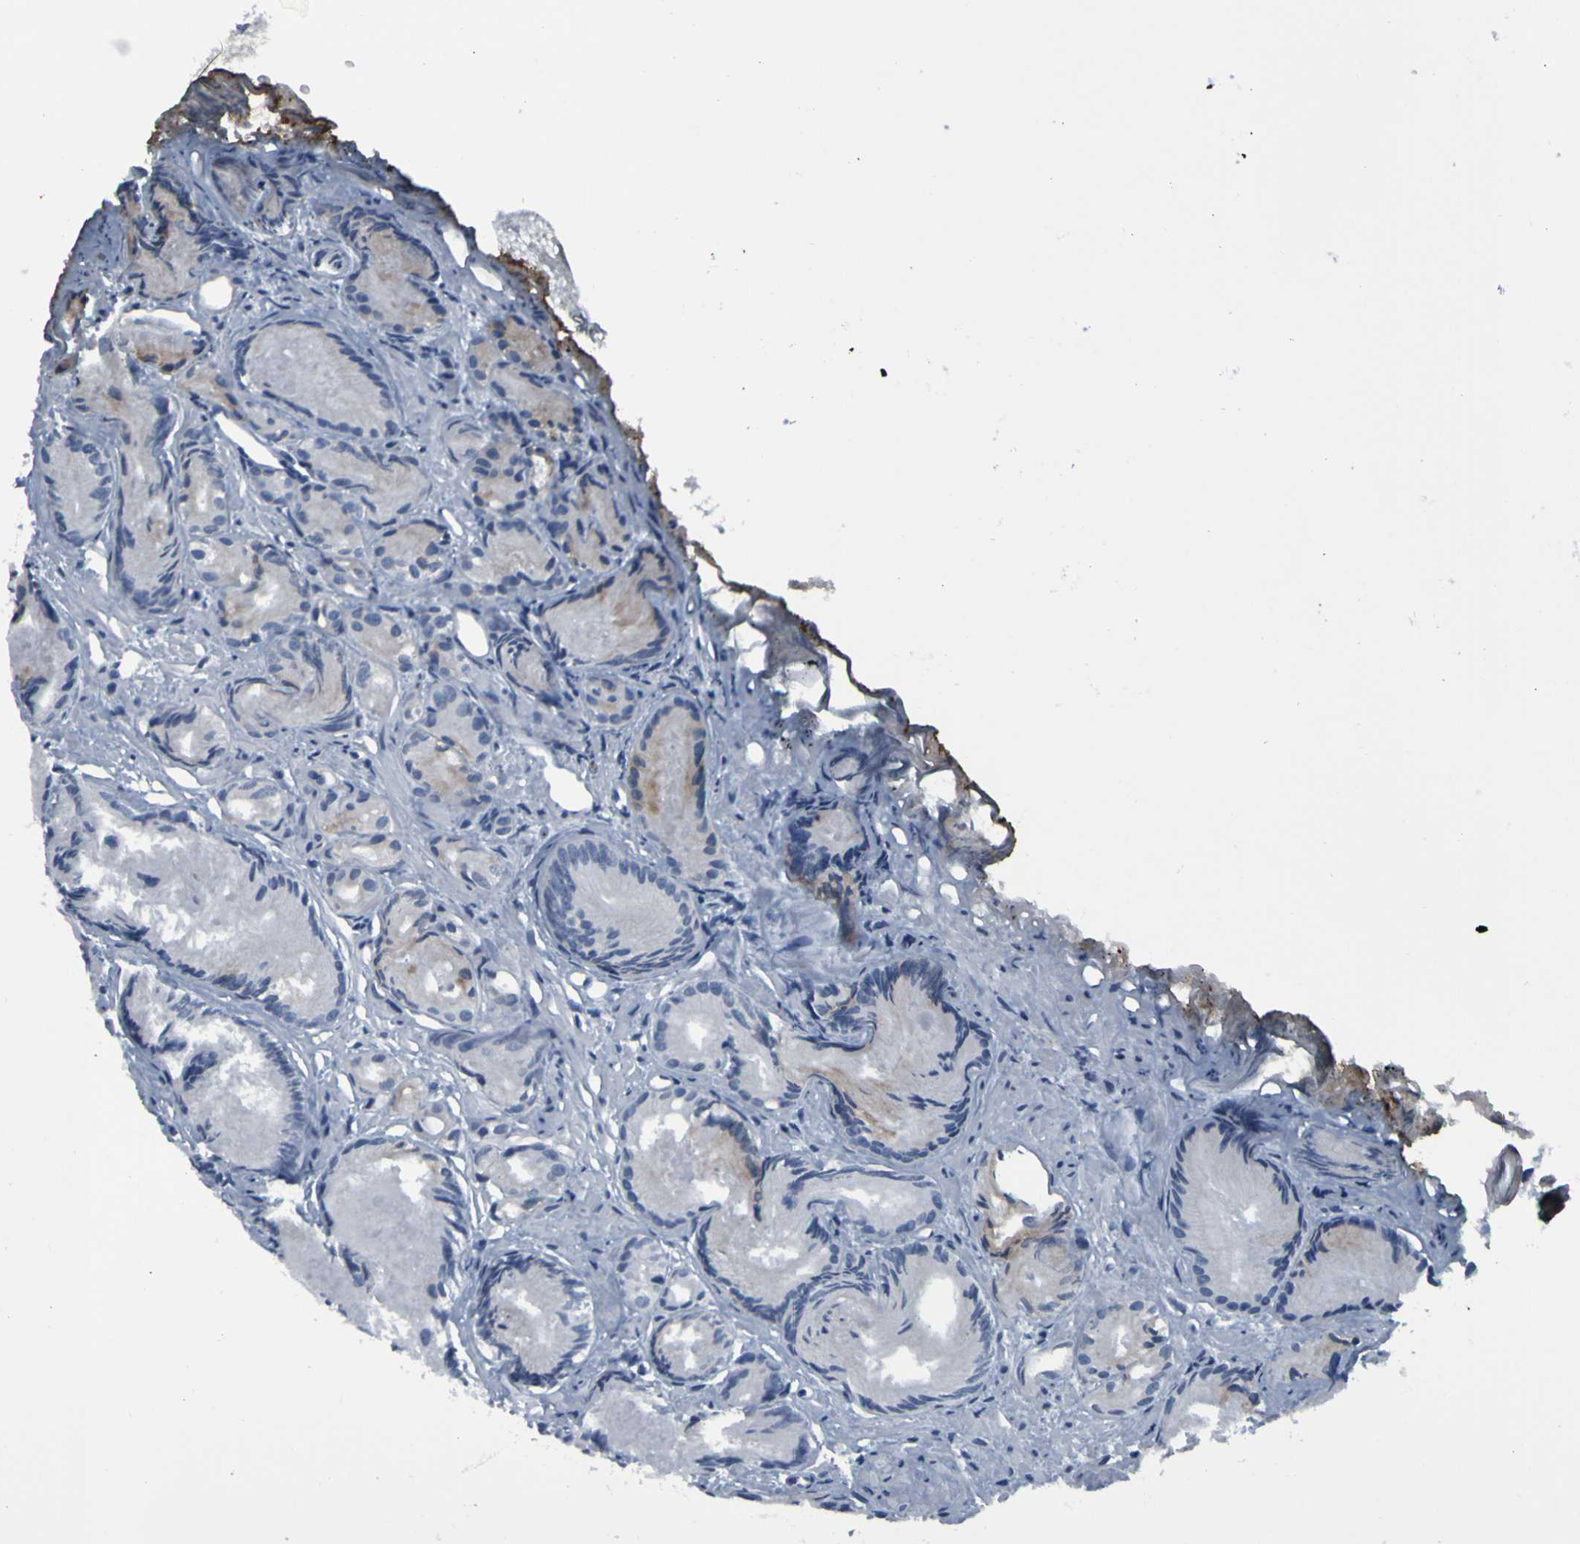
{"staining": {"intensity": "negative", "quantity": "none", "location": "none"}, "tissue": "prostate cancer", "cell_type": "Tumor cells", "image_type": "cancer", "snomed": [{"axis": "morphology", "description": "Adenocarcinoma, Low grade"}, {"axis": "topography", "description": "Prostate"}], "caption": "This is a photomicrograph of IHC staining of prostate cancer (adenocarcinoma (low-grade)), which shows no expression in tumor cells. The staining was performed using DAB (3,3'-diaminobenzidine) to visualize the protein expression in brown, while the nuclei were stained in blue with hematoxylin (Magnification: 20x).", "gene": "GRAMD1A", "patient": {"sex": "male", "age": 72}}